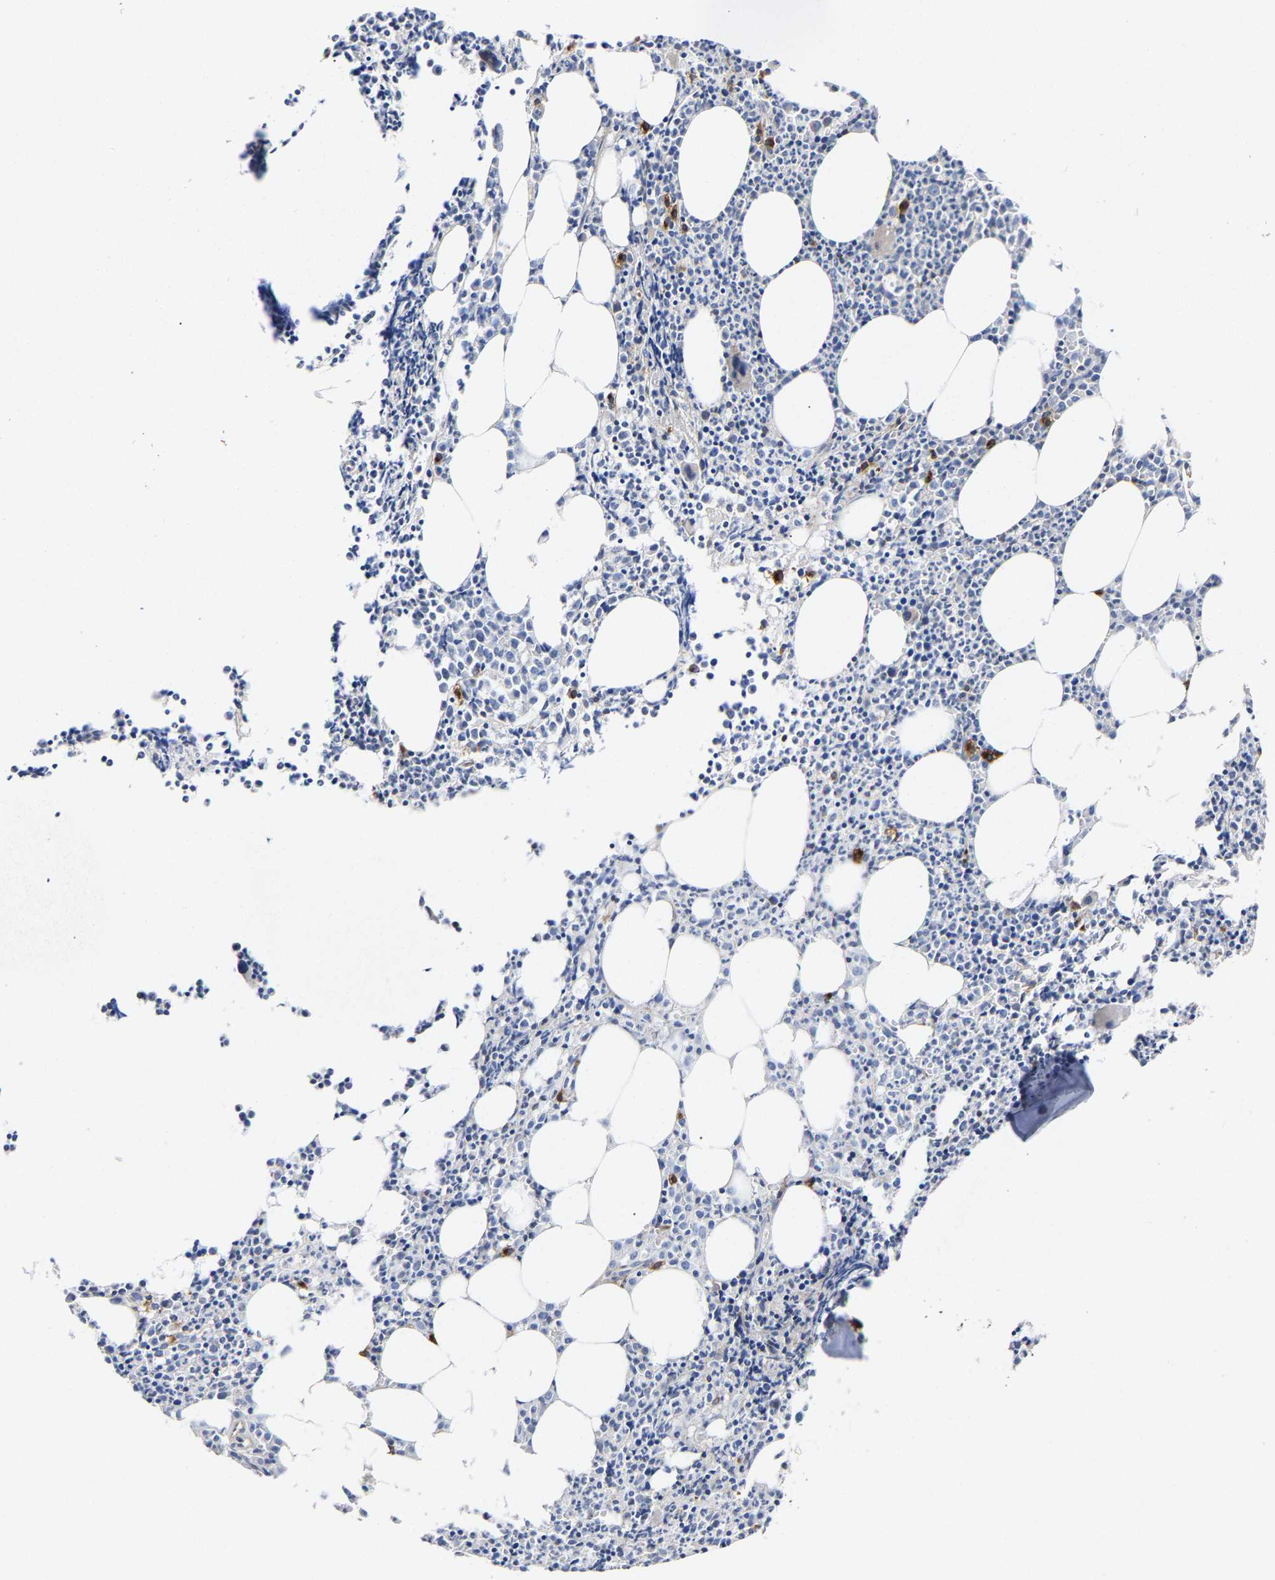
{"staining": {"intensity": "moderate", "quantity": "<25%", "location": "cytoplasmic/membranous"}, "tissue": "bone marrow", "cell_type": "Hematopoietic cells", "image_type": "normal", "snomed": [{"axis": "morphology", "description": "Normal tissue, NOS"}, {"axis": "morphology", "description": "Inflammation, NOS"}, {"axis": "topography", "description": "Bone marrow"}], "caption": "This micrograph demonstrates benign bone marrow stained with IHC to label a protein in brown. The cytoplasmic/membranous of hematopoietic cells show moderate positivity for the protein. Nuclei are counter-stained blue.", "gene": "PPP1R15A", "patient": {"sex": "female", "age": 53}}